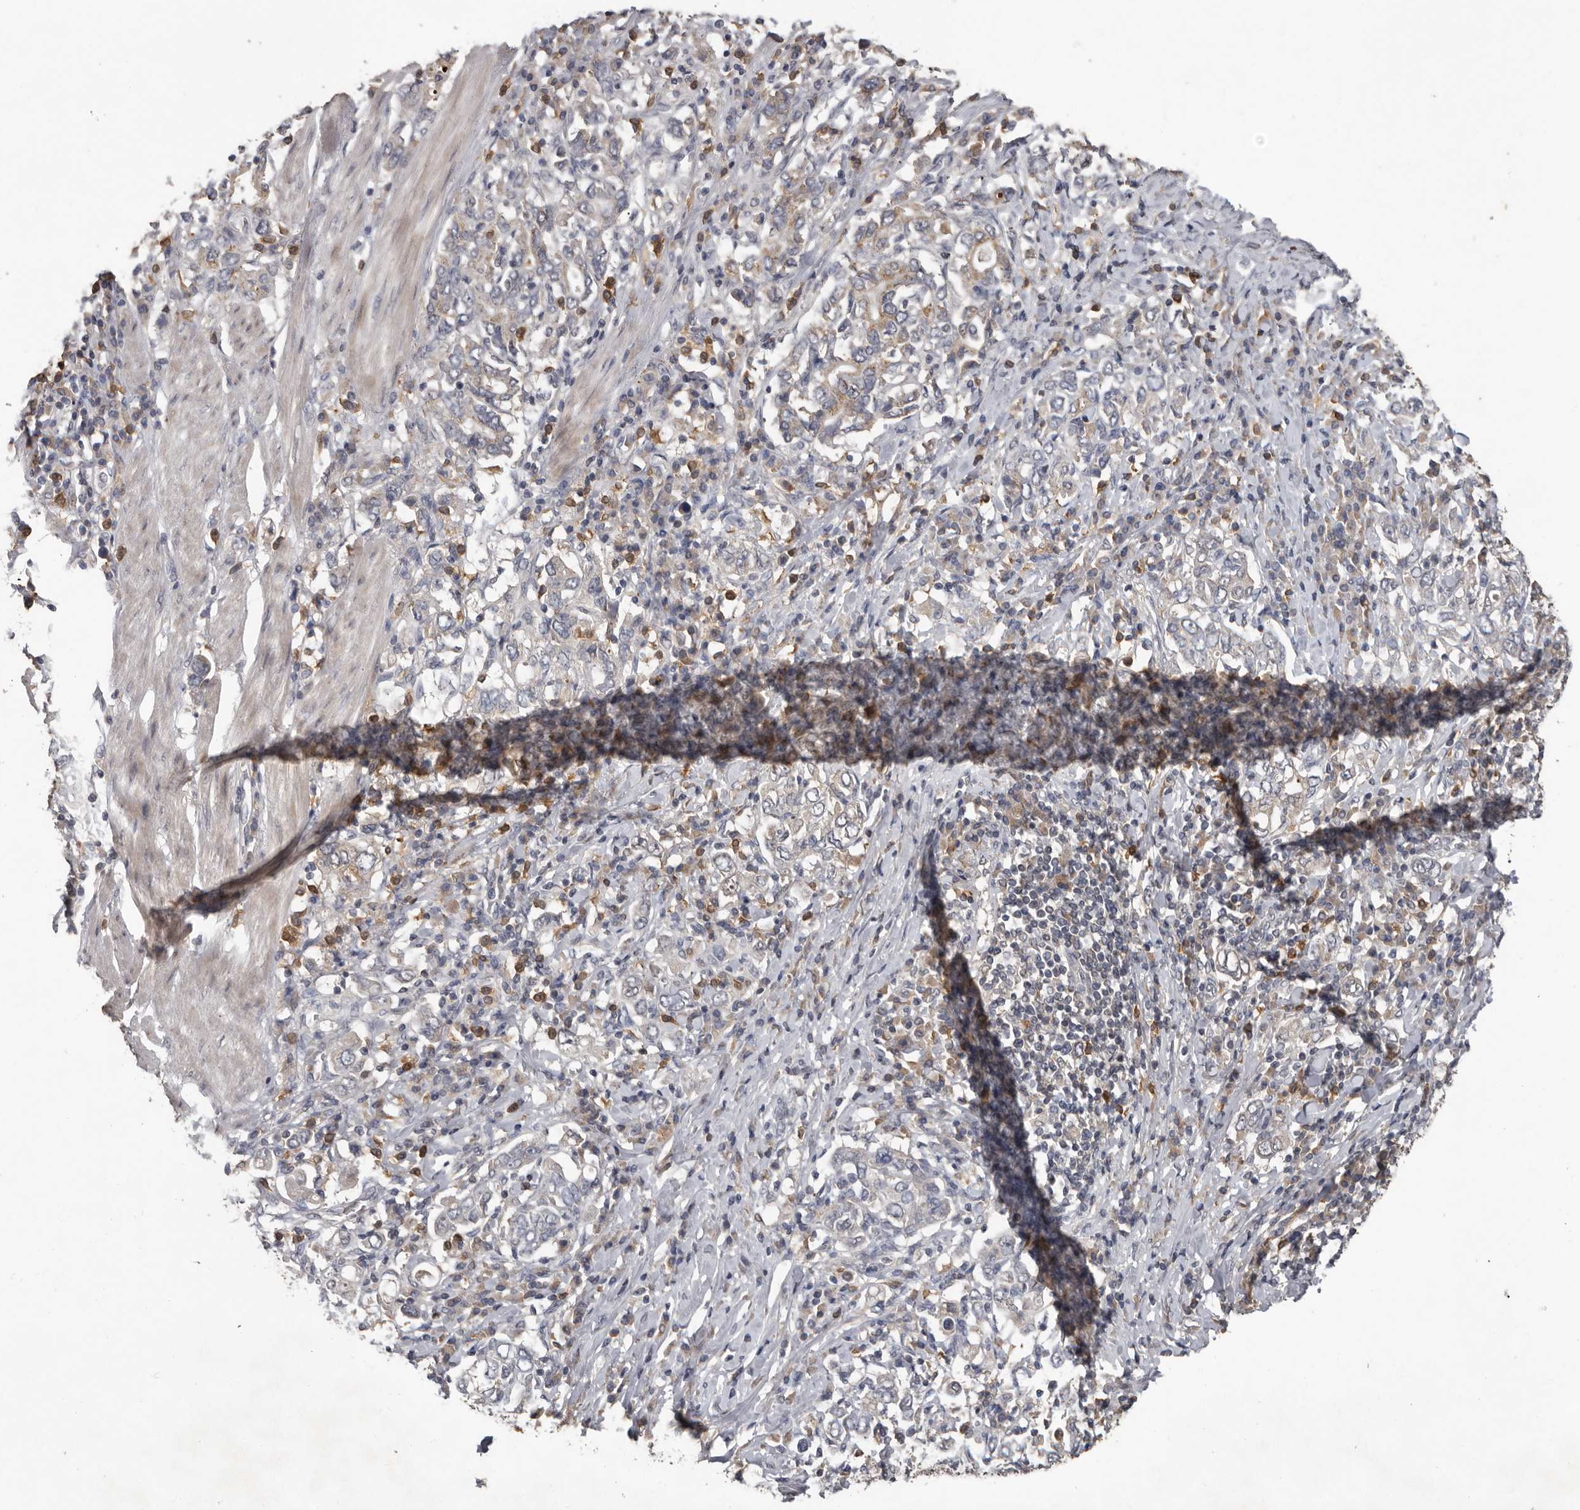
{"staining": {"intensity": "weak", "quantity": "<25%", "location": "cytoplasmic/membranous"}, "tissue": "stomach cancer", "cell_type": "Tumor cells", "image_type": "cancer", "snomed": [{"axis": "morphology", "description": "Adenocarcinoma, NOS"}, {"axis": "topography", "description": "Stomach, upper"}], "caption": "Immunohistochemical staining of human adenocarcinoma (stomach) exhibits no significant expression in tumor cells.", "gene": "MTF1", "patient": {"sex": "male", "age": 62}}